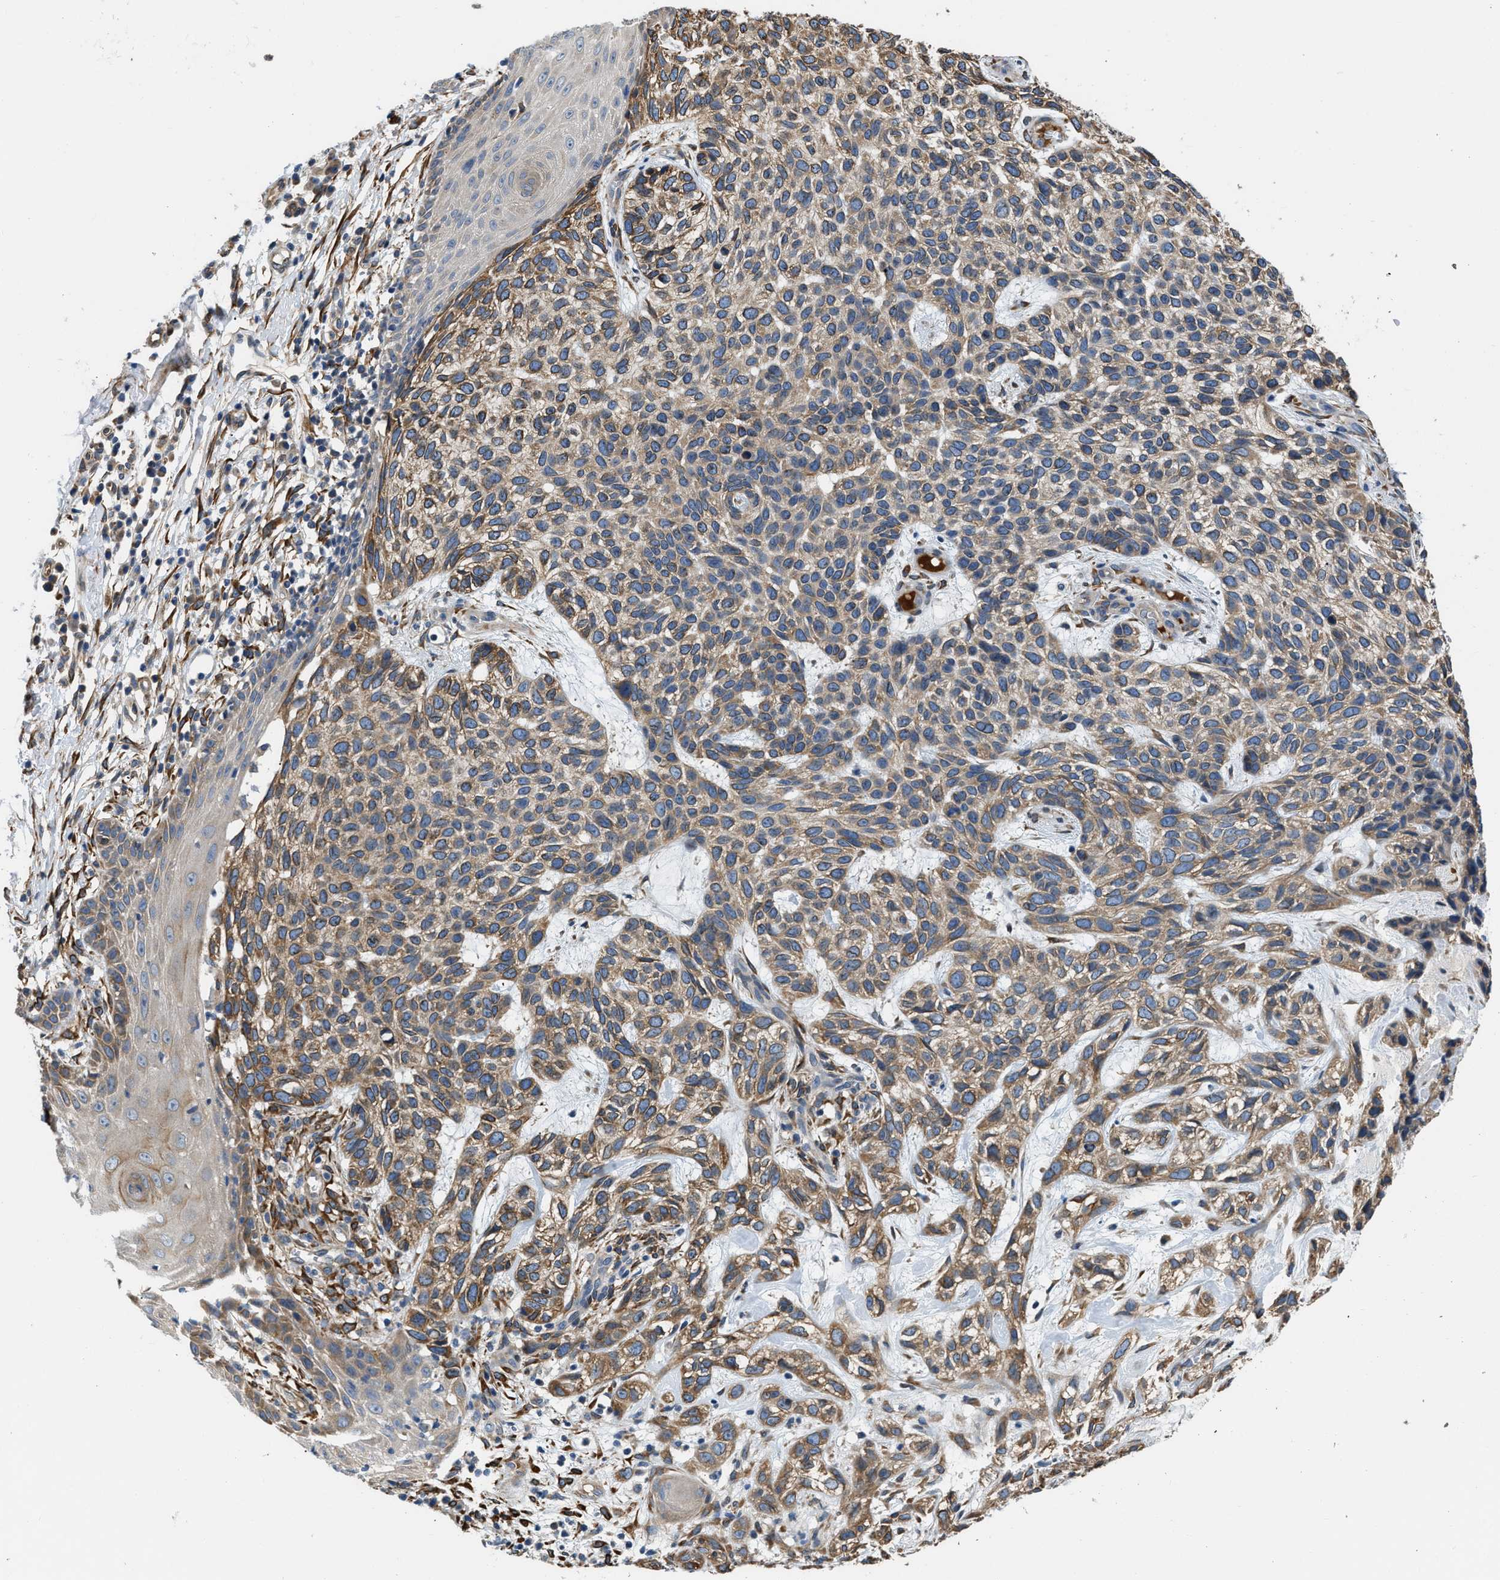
{"staining": {"intensity": "moderate", "quantity": ">75%", "location": "cytoplasmic/membranous"}, "tissue": "skin cancer", "cell_type": "Tumor cells", "image_type": "cancer", "snomed": [{"axis": "morphology", "description": "Normal tissue, NOS"}, {"axis": "morphology", "description": "Basal cell carcinoma"}, {"axis": "topography", "description": "Skin"}], "caption": "Immunohistochemistry (IHC) staining of basal cell carcinoma (skin), which exhibits medium levels of moderate cytoplasmic/membranous staining in about >75% of tumor cells indicating moderate cytoplasmic/membranous protein staining. The staining was performed using DAB (3,3'-diaminobenzidine) (brown) for protein detection and nuclei were counterstained in hematoxylin (blue).", "gene": "ARL6IP5", "patient": {"sex": "male", "age": 79}}